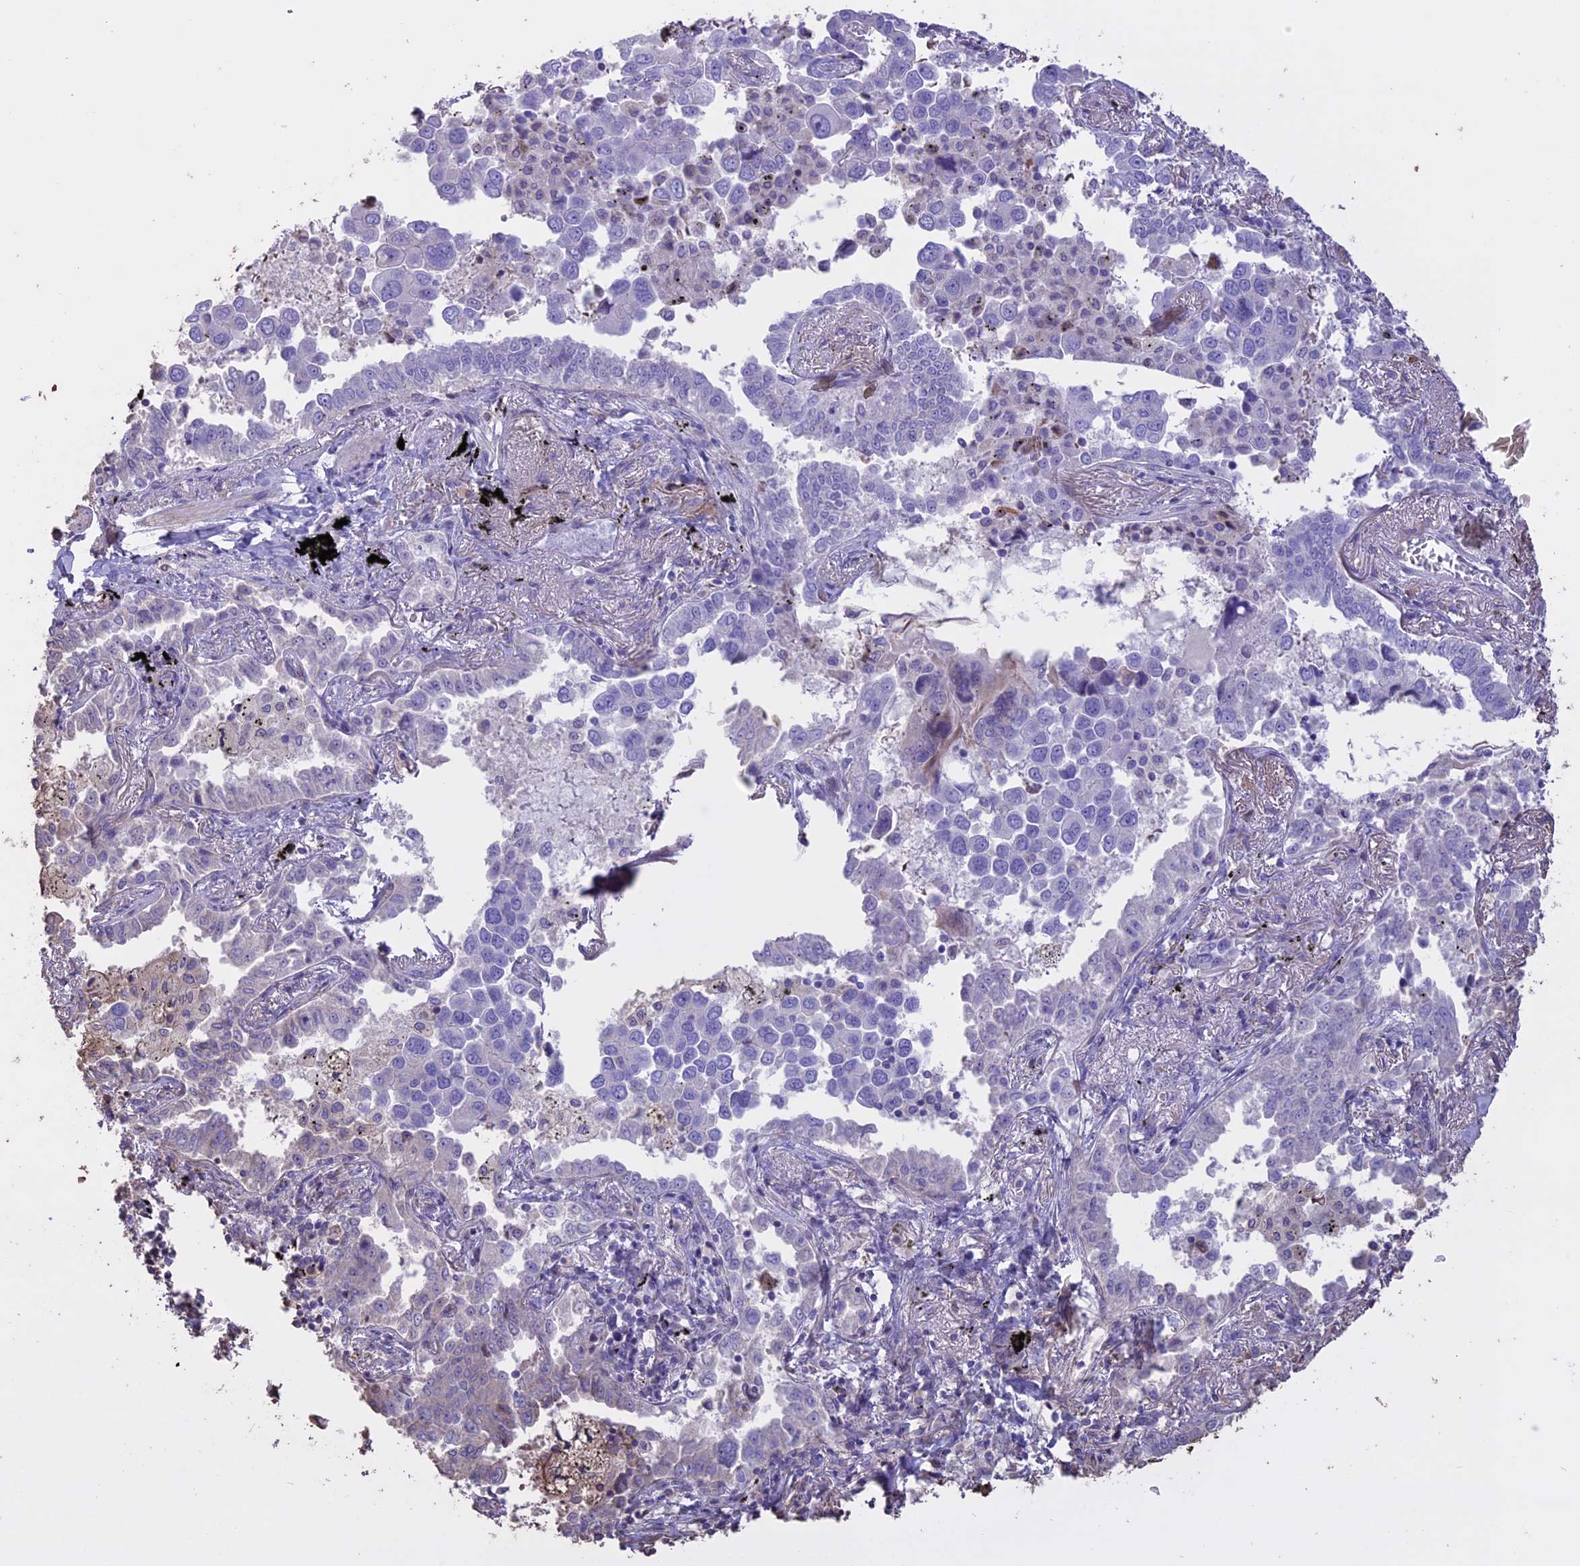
{"staining": {"intensity": "negative", "quantity": "none", "location": "none"}, "tissue": "lung cancer", "cell_type": "Tumor cells", "image_type": "cancer", "snomed": [{"axis": "morphology", "description": "Adenocarcinoma, NOS"}, {"axis": "topography", "description": "Lung"}], "caption": "Histopathology image shows no protein expression in tumor cells of adenocarcinoma (lung) tissue. (DAB immunohistochemistry (IHC) with hematoxylin counter stain).", "gene": "CCDC148", "patient": {"sex": "male", "age": 67}}